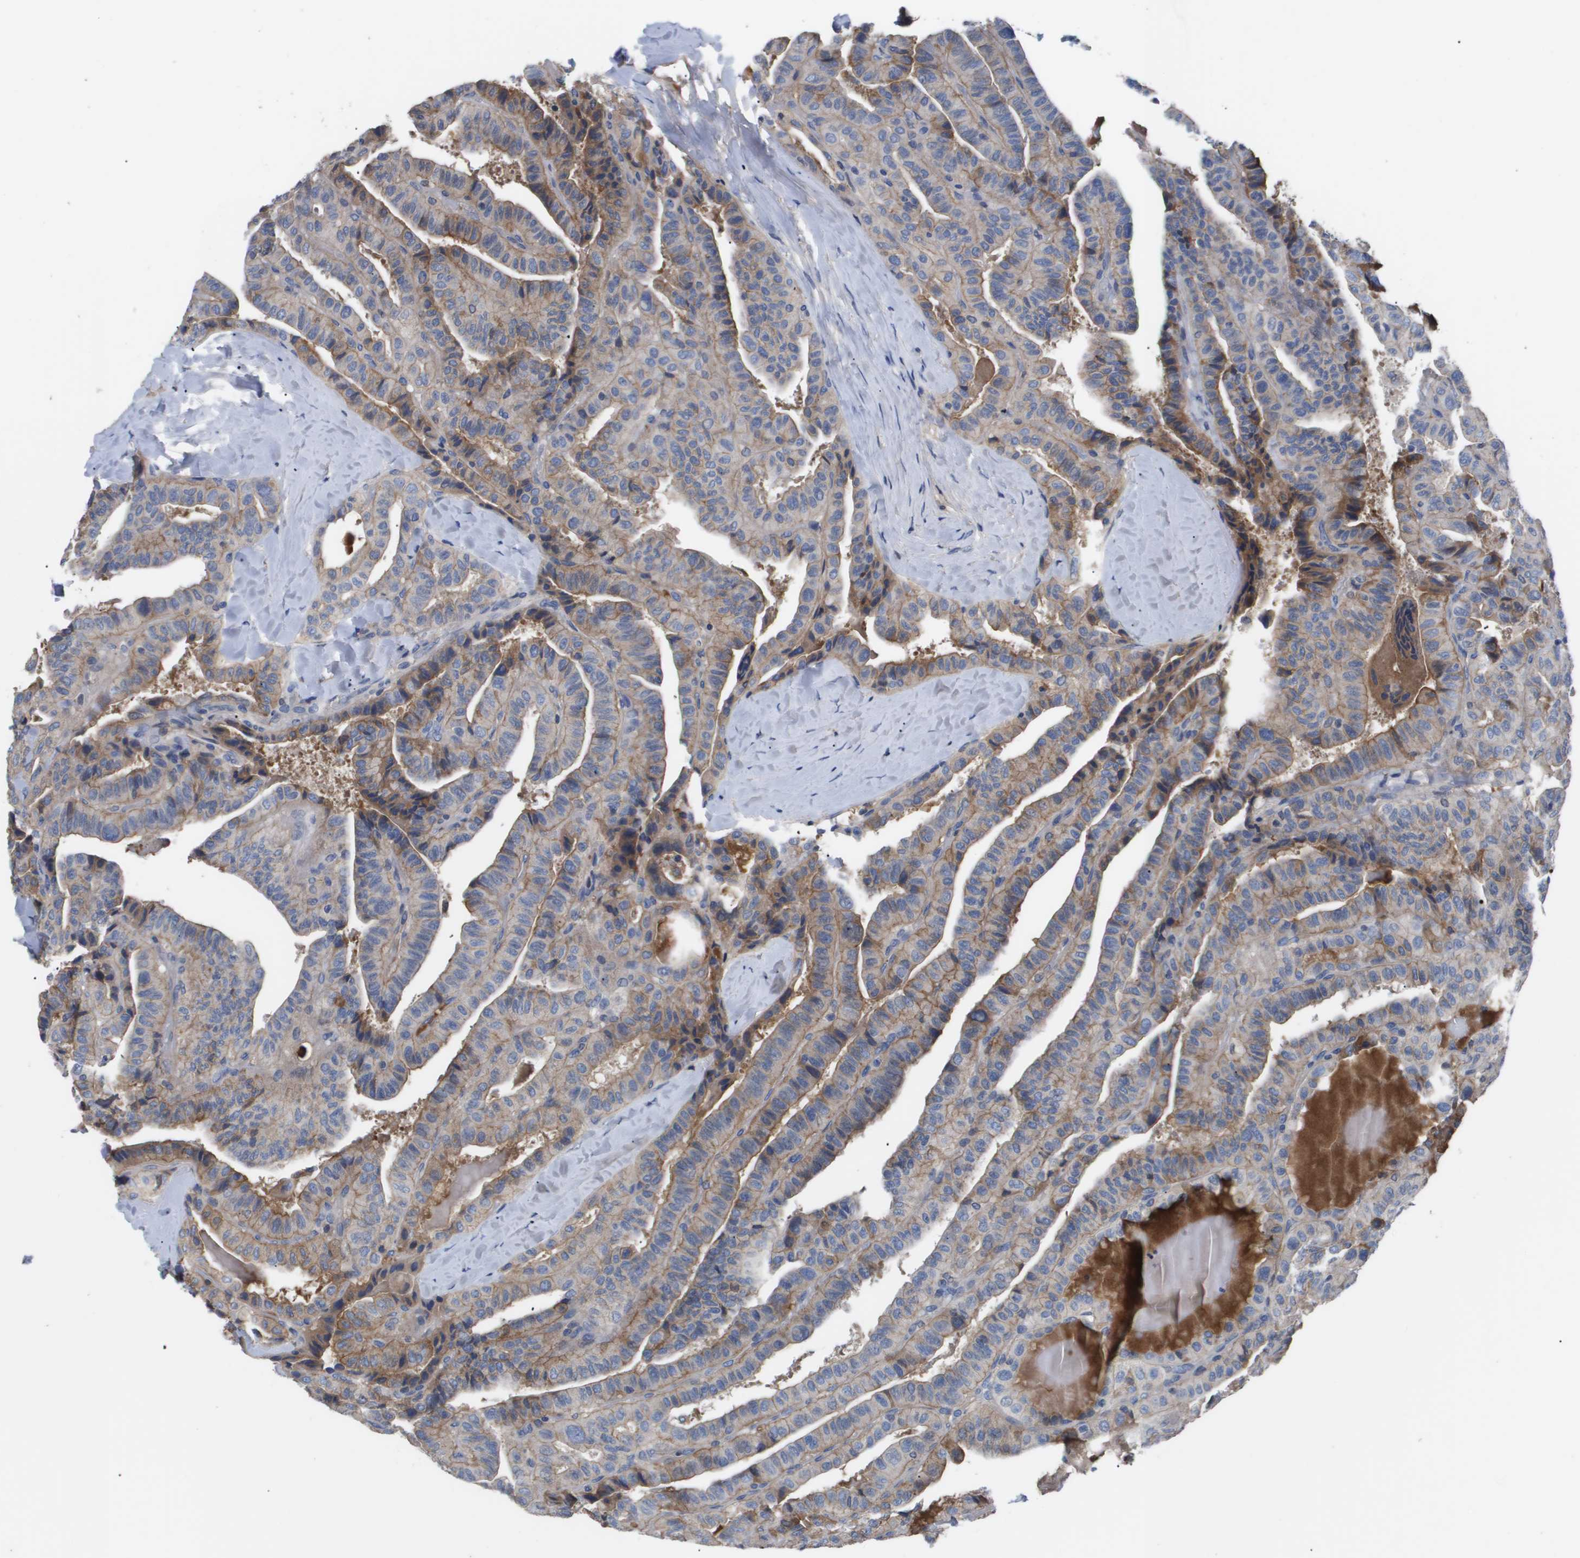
{"staining": {"intensity": "moderate", "quantity": "25%-75%", "location": "cytoplasmic/membranous"}, "tissue": "thyroid cancer", "cell_type": "Tumor cells", "image_type": "cancer", "snomed": [{"axis": "morphology", "description": "Papillary adenocarcinoma, NOS"}, {"axis": "topography", "description": "Thyroid gland"}], "caption": "Protein expression analysis of thyroid papillary adenocarcinoma exhibits moderate cytoplasmic/membranous staining in approximately 25%-75% of tumor cells.", "gene": "SERPINA6", "patient": {"sex": "male", "age": 77}}